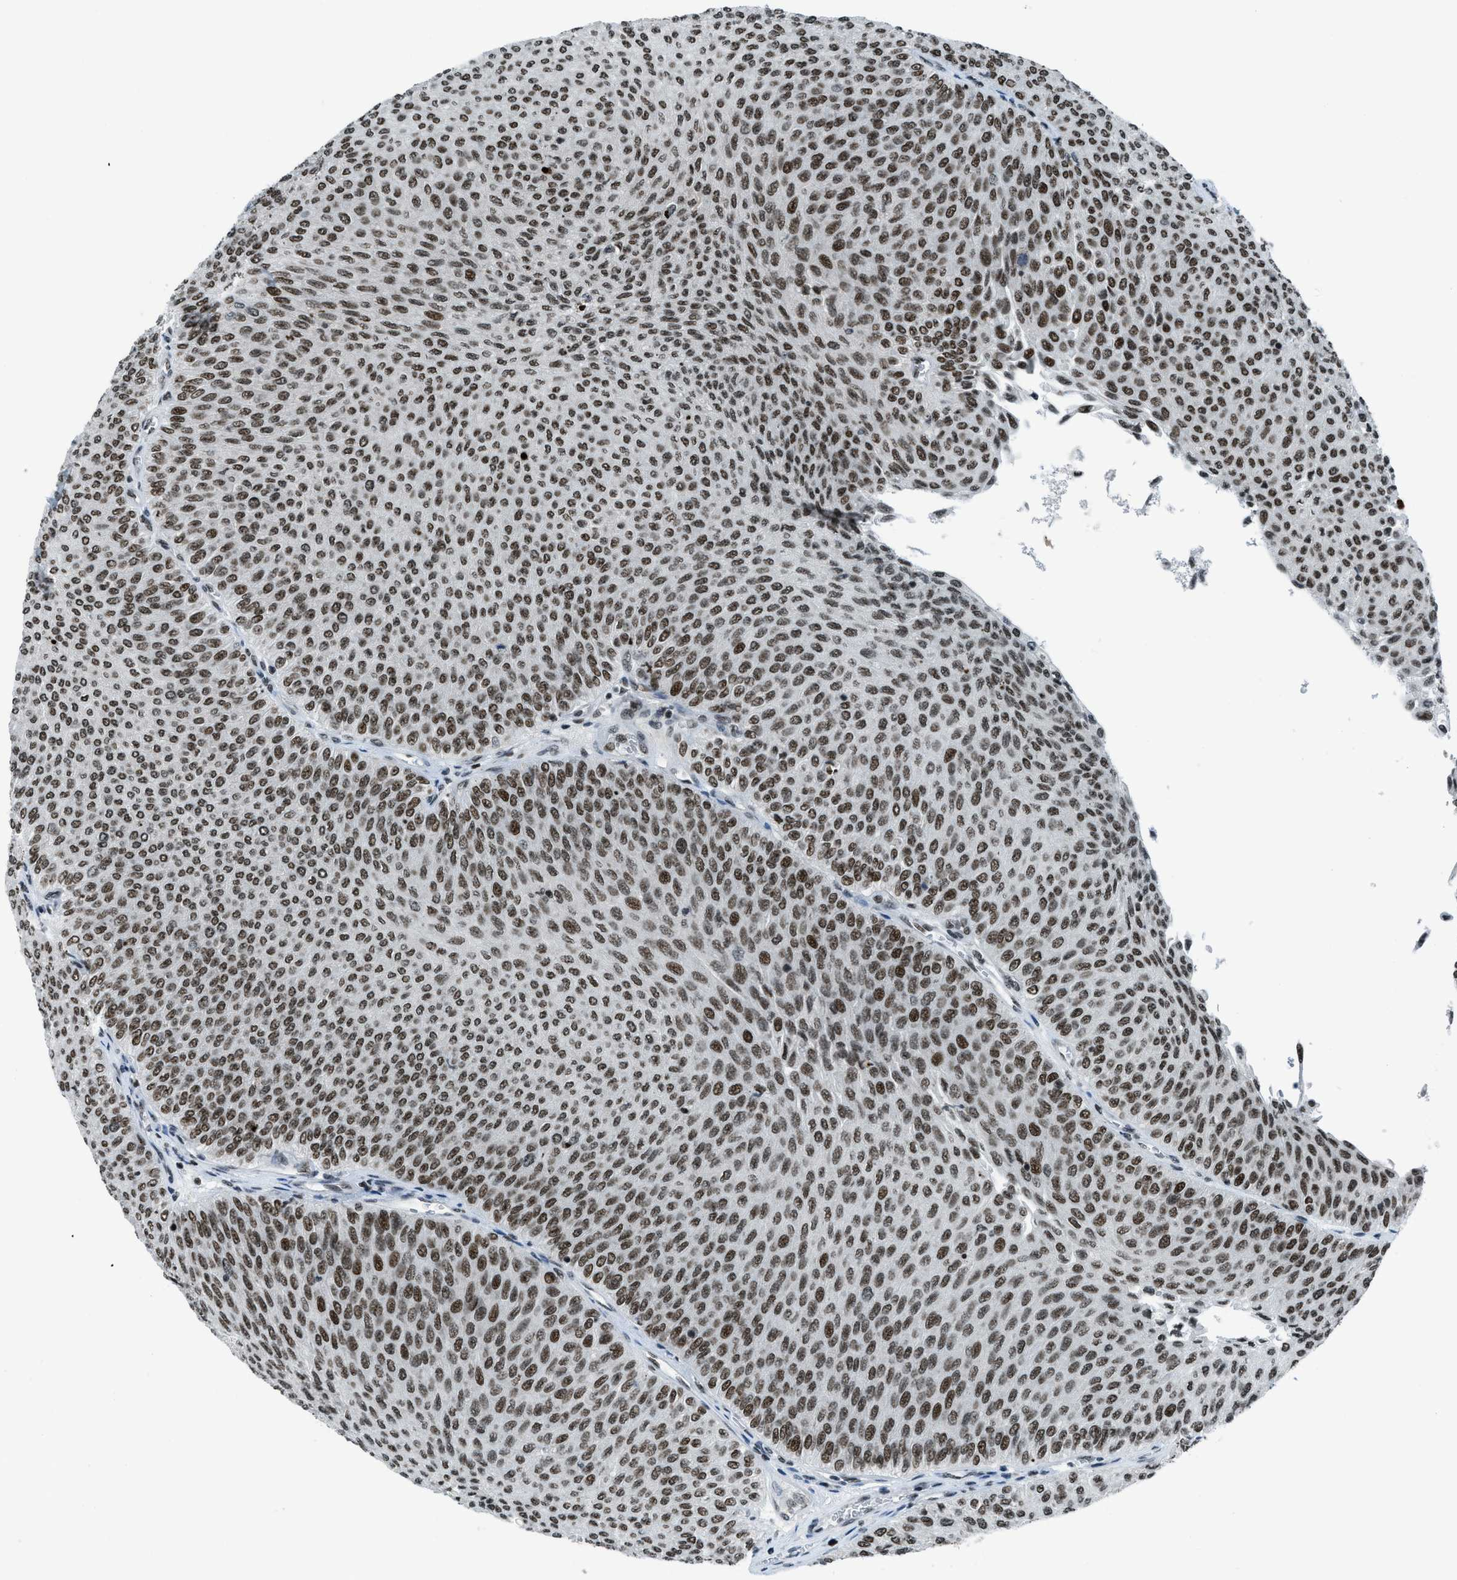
{"staining": {"intensity": "strong", "quantity": ">75%", "location": "nuclear"}, "tissue": "urothelial cancer", "cell_type": "Tumor cells", "image_type": "cancer", "snomed": [{"axis": "morphology", "description": "Urothelial carcinoma, Low grade"}, {"axis": "topography", "description": "Urinary bladder"}], "caption": "This is an image of IHC staining of low-grade urothelial carcinoma, which shows strong expression in the nuclear of tumor cells.", "gene": "RAD51B", "patient": {"sex": "male", "age": 78}}